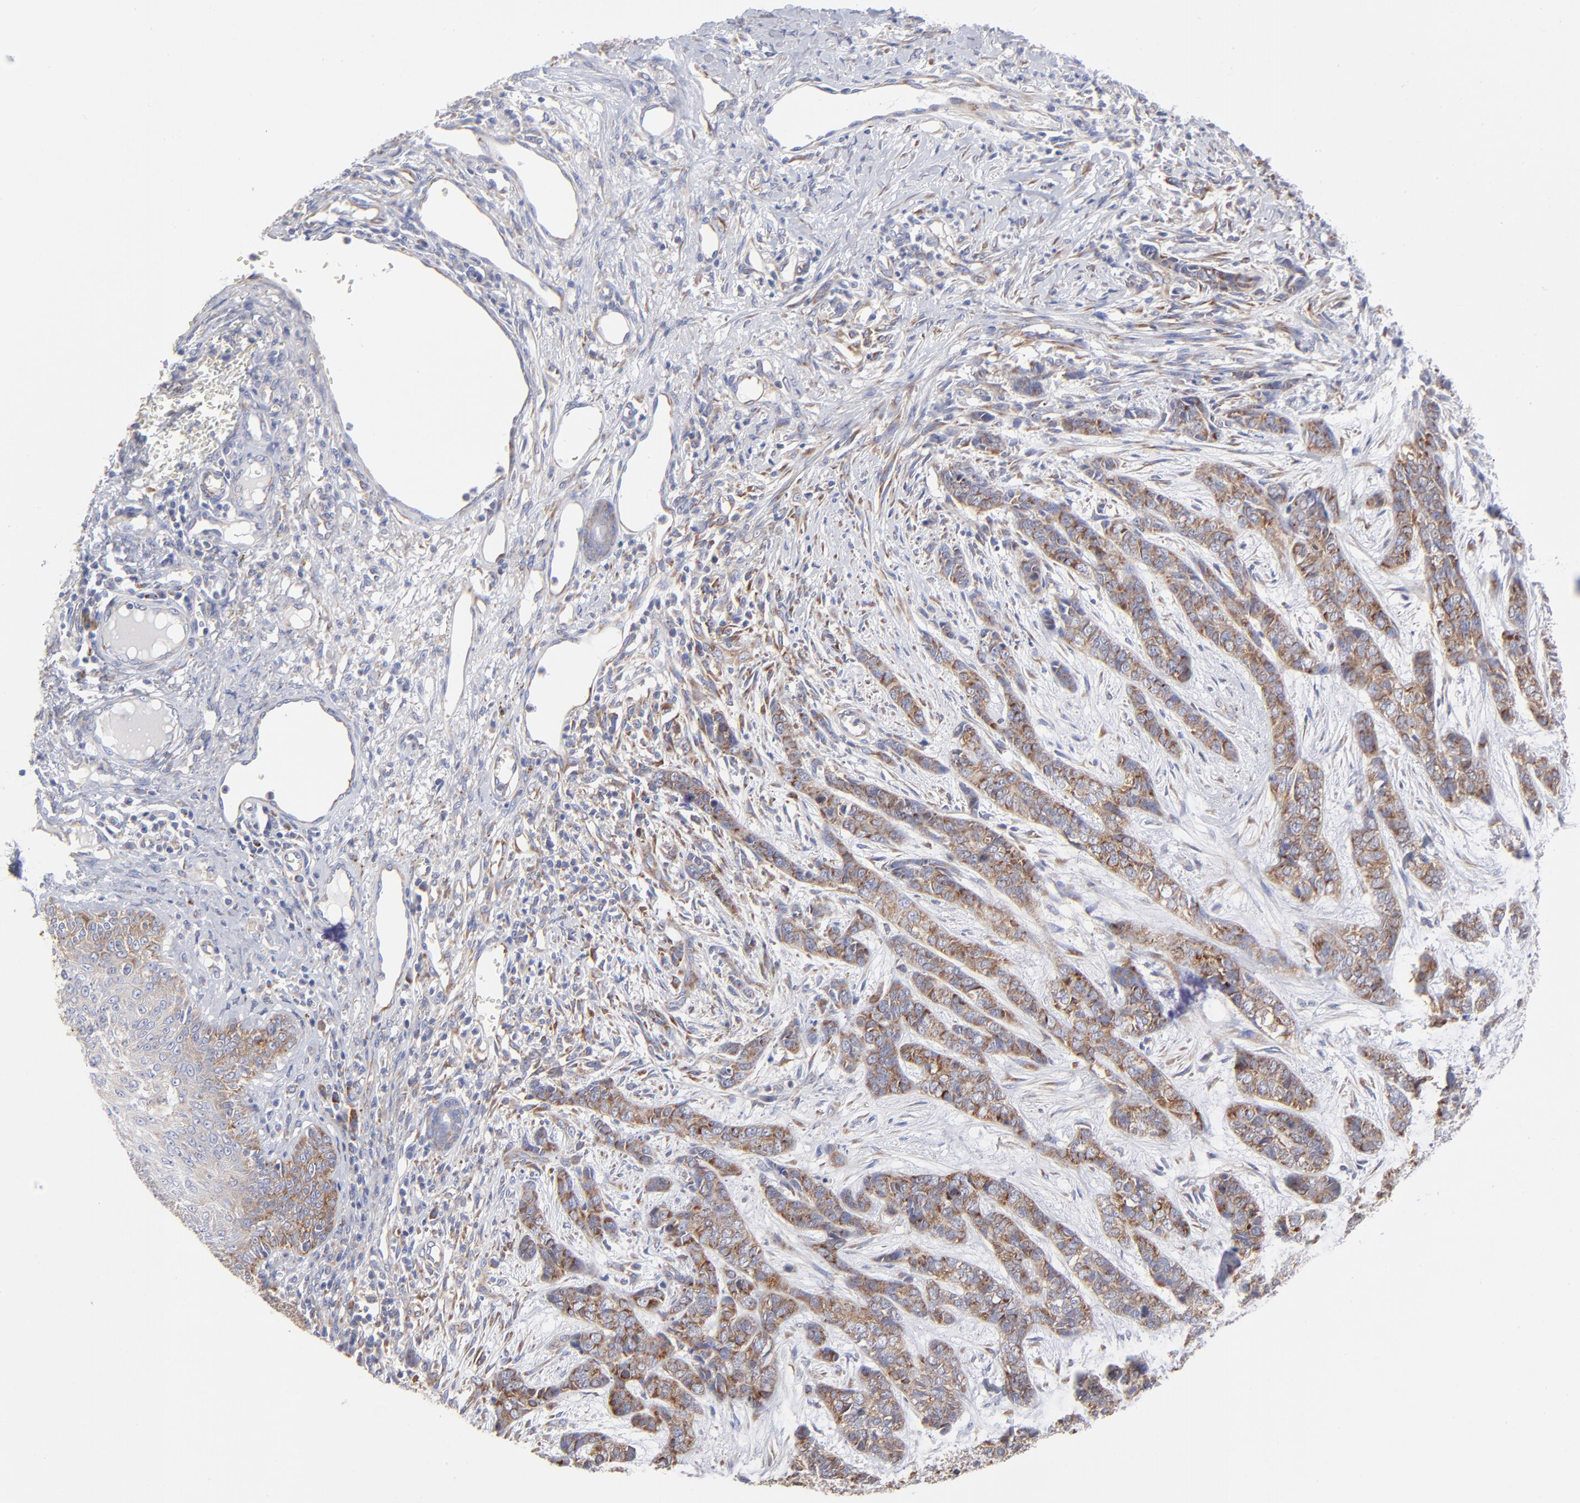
{"staining": {"intensity": "moderate", "quantity": ">75%", "location": "cytoplasmic/membranous"}, "tissue": "skin cancer", "cell_type": "Tumor cells", "image_type": "cancer", "snomed": [{"axis": "morphology", "description": "Basal cell carcinoma"}, {"axis": "topography", "description": "Skin"}], "caption": "Moderate cytoplasmic/membranous expression for a protein is present in about >75% of tumor cells of skin basal cell carcinoma using immunohistochemistry.", "gene": "EIF2AK2", "patient": {"sex": "female", "age": 64}}